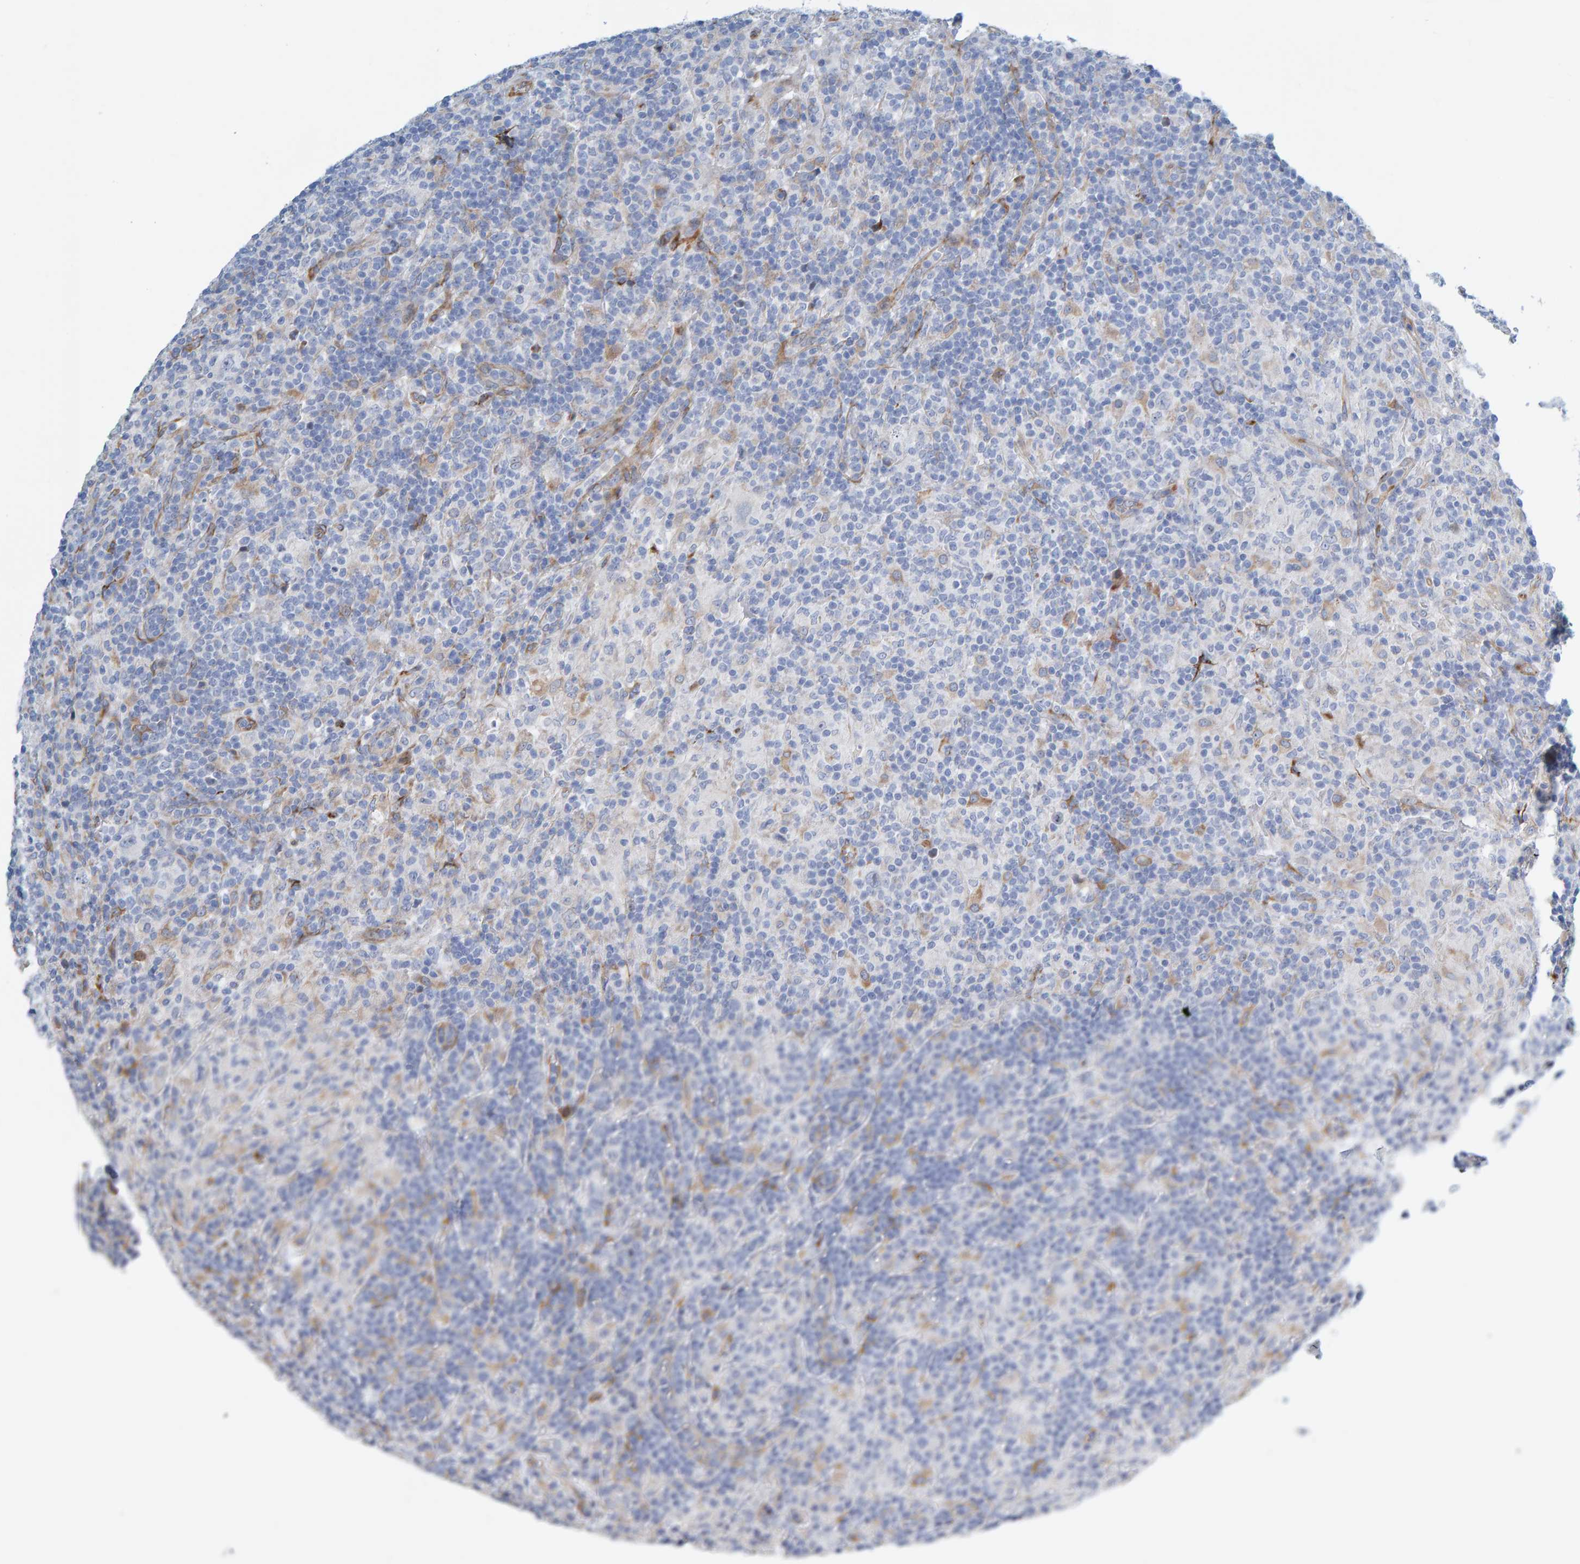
{"staining": {"intensity": "negative", "quantity": "none", "location": "none"}, "tissue": "lymphoma", "cell_type": "Tumor cells", "image_type": "cancer", "snomed": [{"axis": "morphology", "description": "Hodgkin's disease, NOS"}, {"axis": "topography", "description": "Lymph node"}], "caption": "Immunohistochemistry of human Hodgkin's disease demonstrates no positivity in tumor cells. (Brightfield microscopy of DAB (3,3'-diaminobenzidine) IHC at high magnification).", "gene": "MMP16", "patient": {"sex": "male", "age": 70}}